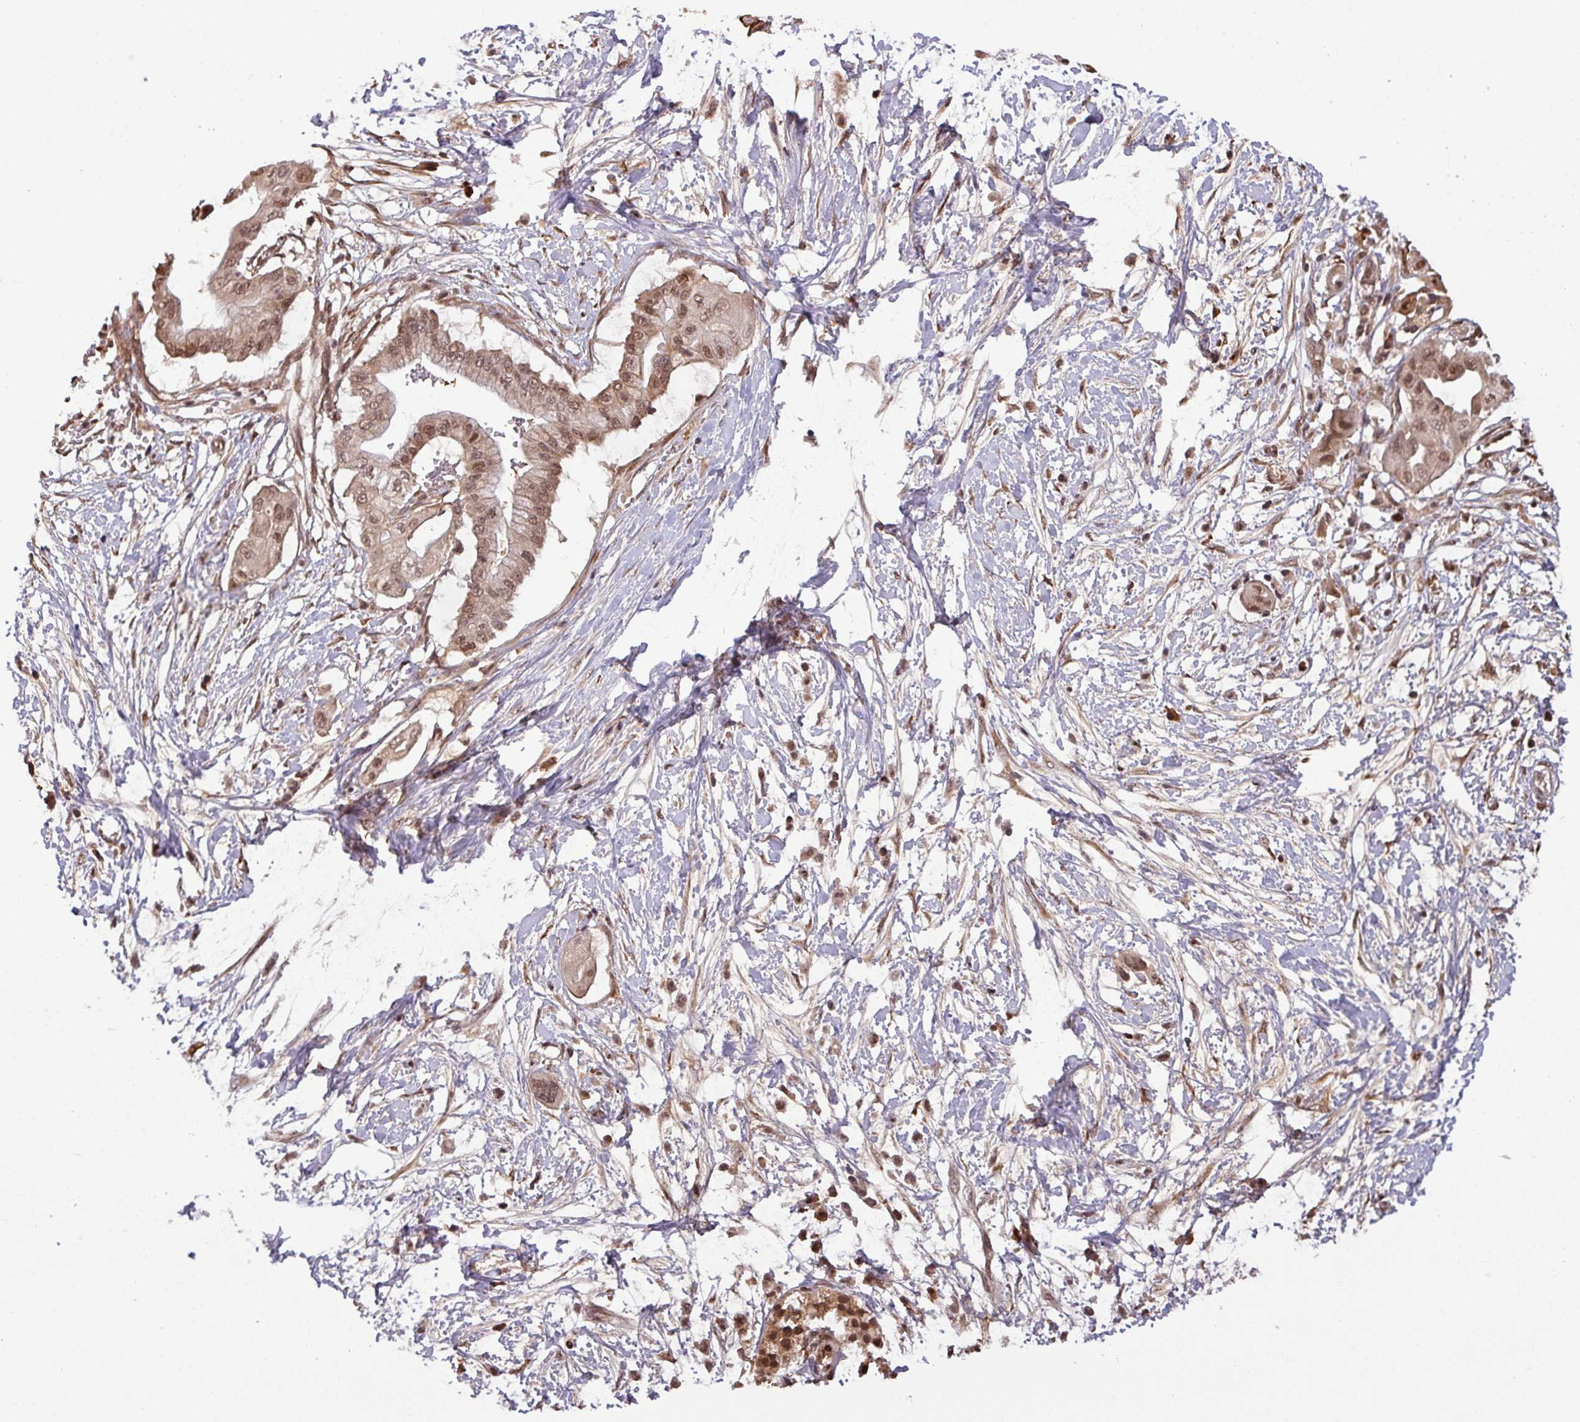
{"staining": {"intensity": "moderate", "quantity": ">75%", "location": "nuclear"}, "tissue": "pancreatic cancer", "cell_type": "Tumor cells", "image_type": "cancer", "snomed": [{"axis": "morphology", "description": "Adenocarcinoma, NOS"}, {"axis": "topography", "description": "Pancreas"}], "caption": "Immunohistochemical staining of pancreatic adenocarcinoma shows medium levels of moderate nuclear expression in approximately >75% of tumor cells. Nuclei are stained in blue.", "gene": "NOB1", "patient": {"sex": "male", "age": 68}}